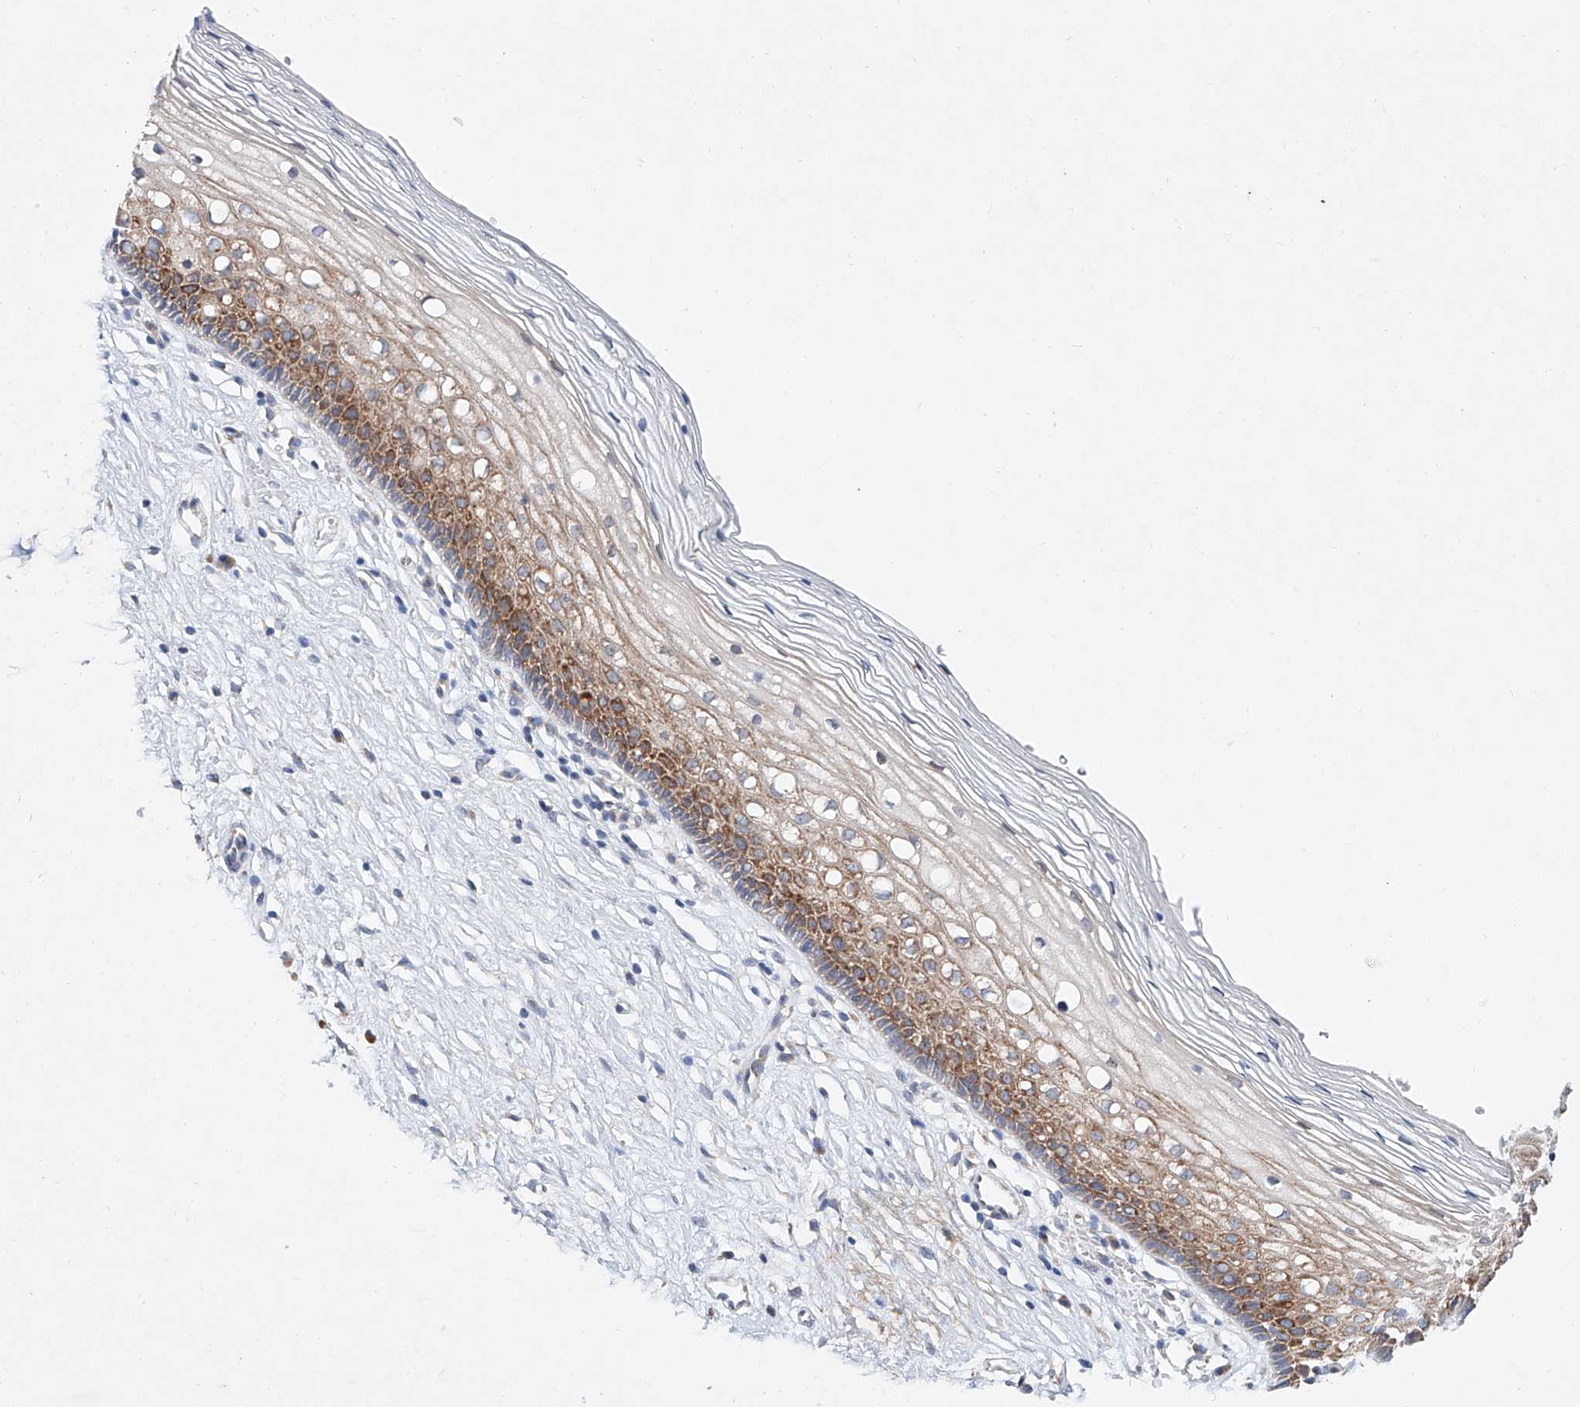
{"staining": {"intensity": "negative", "quantity": "none", "location": "none"}, "tissue": "cervix", "cell_type": "Glandular cells", "image_type": "normal", "snomed": [{"axis": "morphology", "description": "Normal tissue, NOS"}, {"axis": "topography", "description": "Cervix"}], "caption": "Protein analysis of unremarkable cervix demonstrates no significant staining in glandular cells.", "gene": "FASTK", "patient": {"sex": "female", "age": 27}}